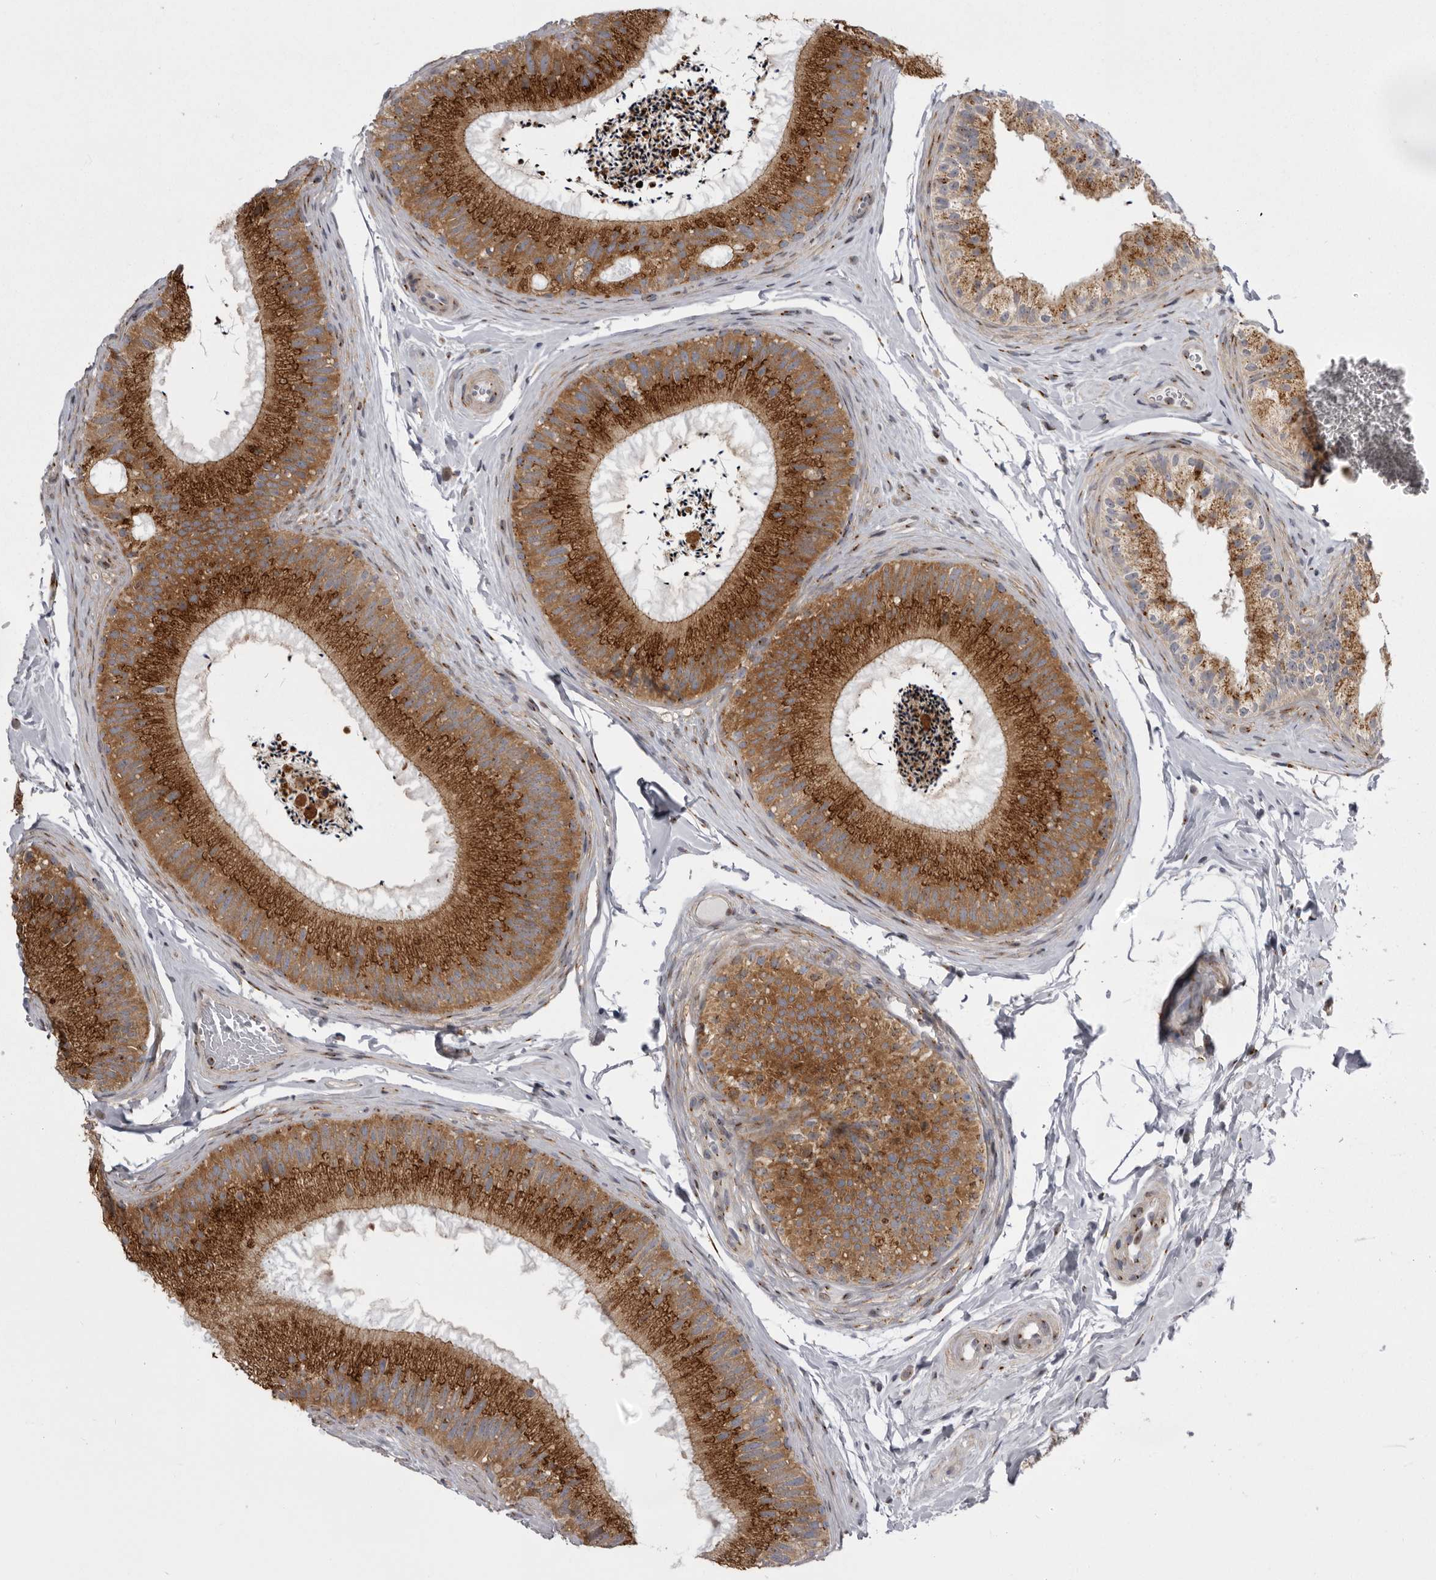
{"staining": {"intensity": "strong", "quantity": ">75%", "location": "cytoplasmic/membranous"}, "tissue": "epididymis", "cell_type": "Glandular cells", "image_type": "normal", "snomed": [{"axis": "morphology", "description": "Normal tissue, NOS"}, {"axis": "topography", "description": "Epididymis"}], "caption": "IHC image of benign human epididymis stained for a protein (brown), which exhibits high levels of strong cytoplasmic/membranous expression in approximately >75% of glandular cells.", "gene": "WDR47", "patient": {"sex": "male", "age": 45}}